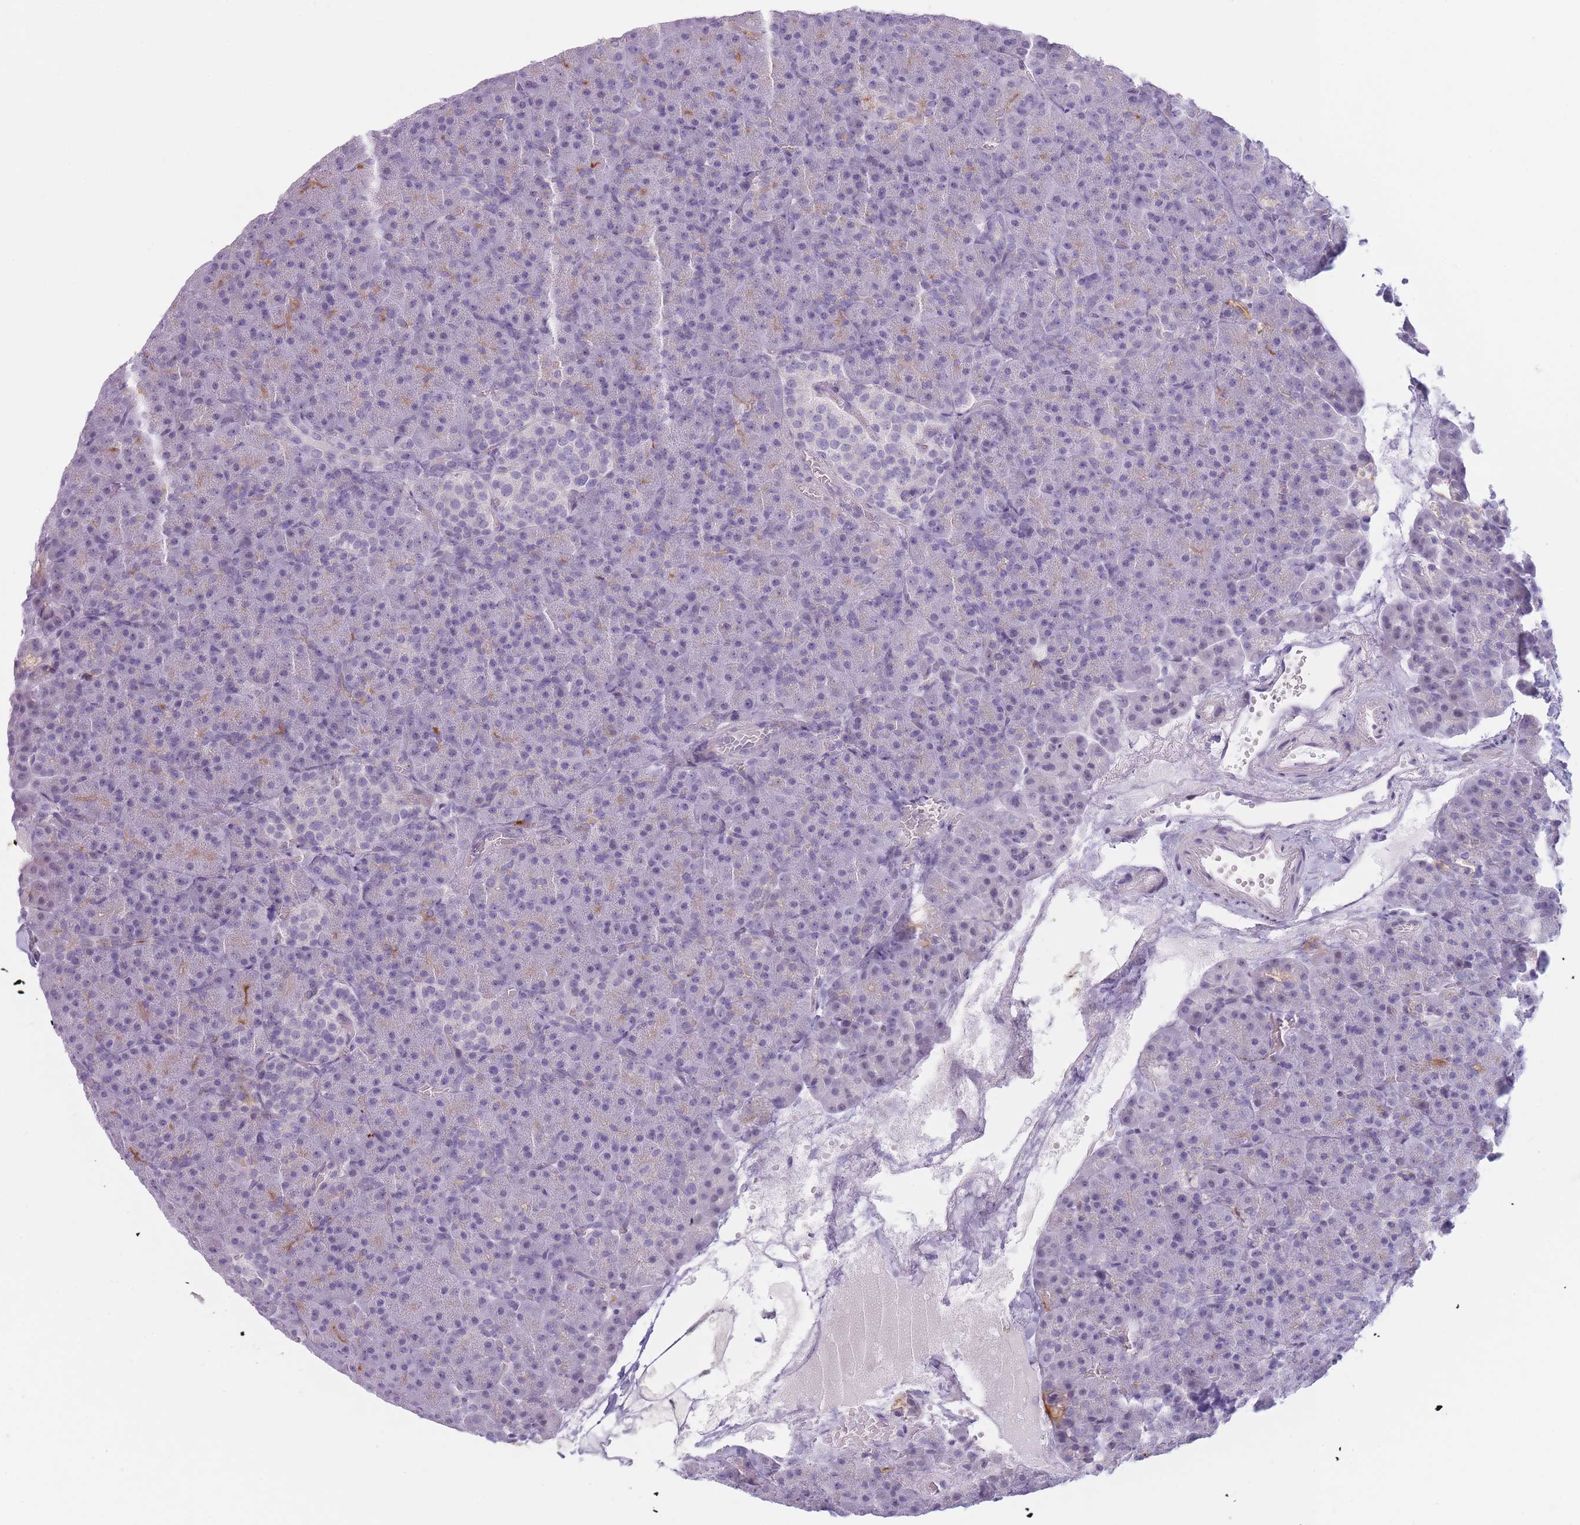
{"staining": {"intensity": "negative", "quantity": "none", "location": "none"}, "tissue": "pancreas", "cell_type": "Exocrine glandular cells", "image_type": "normal", "snomed": [{"axis": "morphology", "description": "Normal tissue, NOS"}, {"axis": "topography", "description": "Pancreas"}], "caption": "The photomicrograph displays no significant expression in exocrine glandular cells of pancreas. (DAB immunohistochemistry with hematoxylin counter stain).", "gene": "PLEKHG2", "patient": {"sex": "female", "age": 74}}